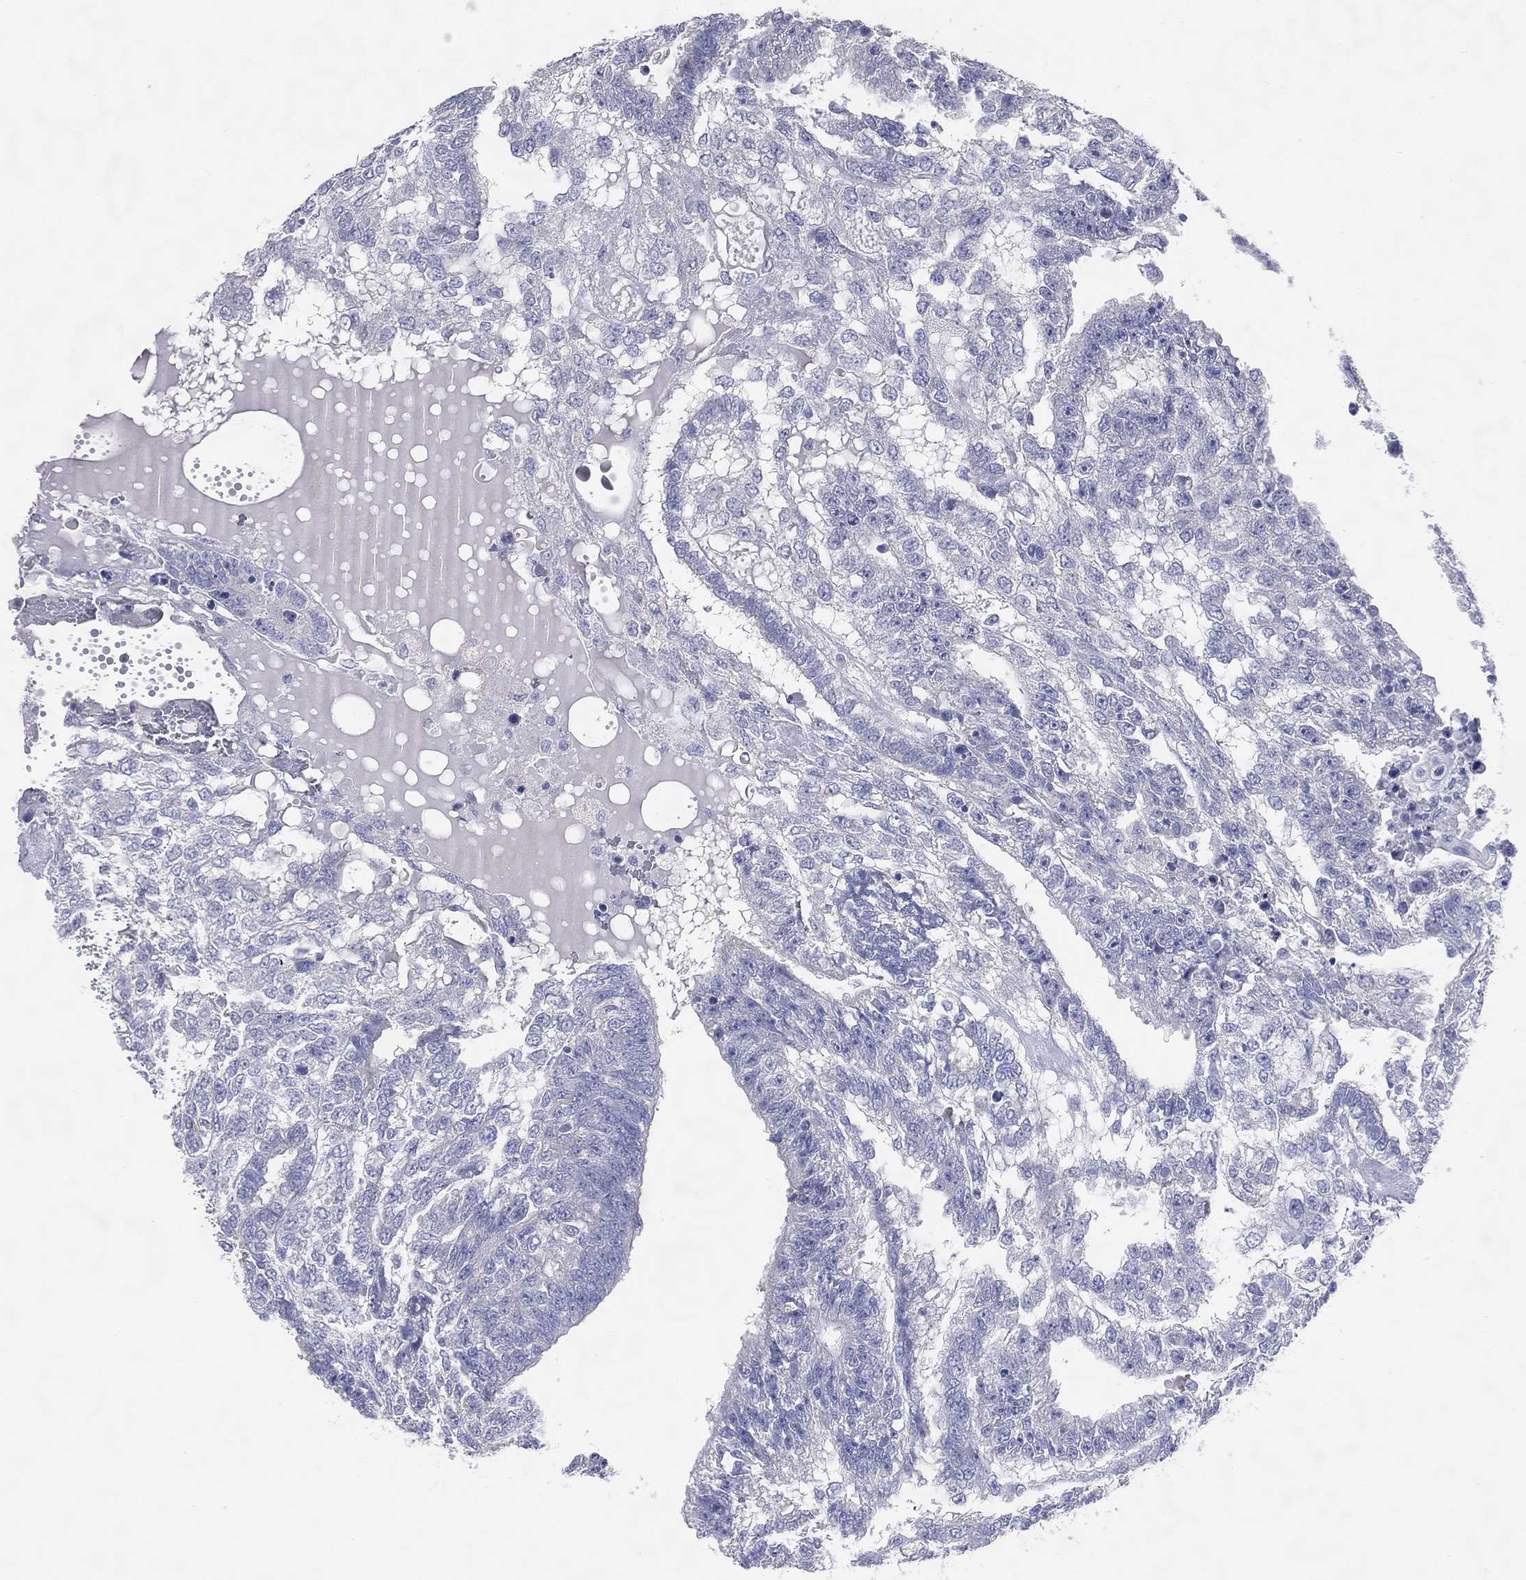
{"staining": {"intensity": "negative", "quantity": "none", "location": "none"}, "tissue": "testis cancer", "cell_type": "Tumor cells", "image_type": "cancer", "snomed": [{"axis": "morphology", "description": "Seminoma, NOS"}, {"axis": "morphology", "description": "Carcinoma, Embryonal, NOS"}, {"axis": "topography", "description": "Testis"}], "caption": "High magnification brightfield microscopy of testis seminoma stained with DAB (3,3'-diaminobenzidine) (brown) and counterstained with hematoxylin (blue): tumor cells show no significant staining.", "gene": "DNAH6", "patient": {"sex": "male", "age": 41}}